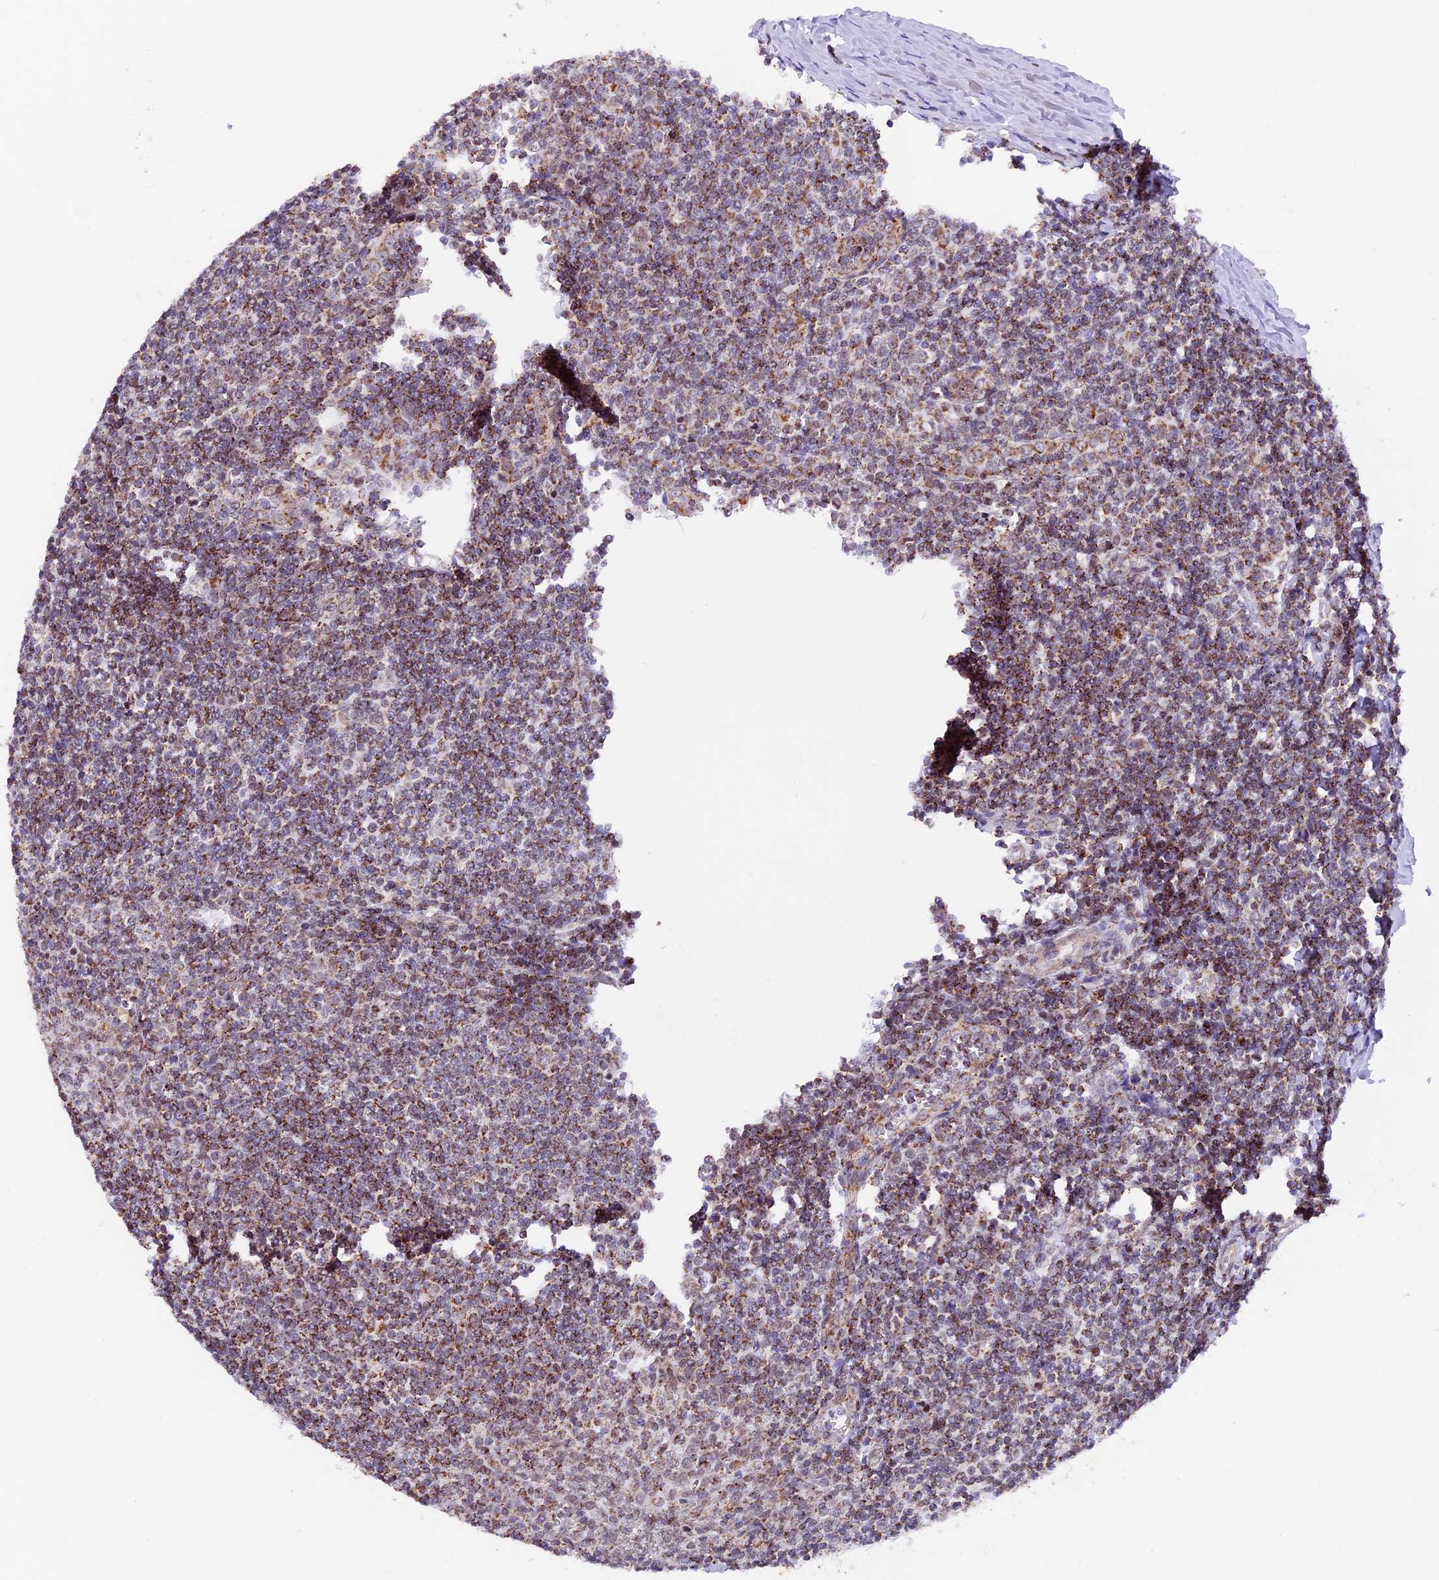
{"staining": {"intensity": "moderate", "quantity": ">75%", "location": "cytoplasmic/membranous"}, "tissue": "tonsil", "cell_type": "Germinal center cells", "image_type": "normal", "snomed": [{"axis": "morphology", "description": "Normal tissue, NOS"}, {"axis": "topography", "description": "Tonsil"}], "caption": "A brown stain shows moderate cytoplasmic/membranous expression of a protein in germinal center cells of benign human tonsil. (Brightfield microscopy of DAB IHC at high magnification).", "gene": "TFAM", "patient": {"sex": "male", "age": 27}}